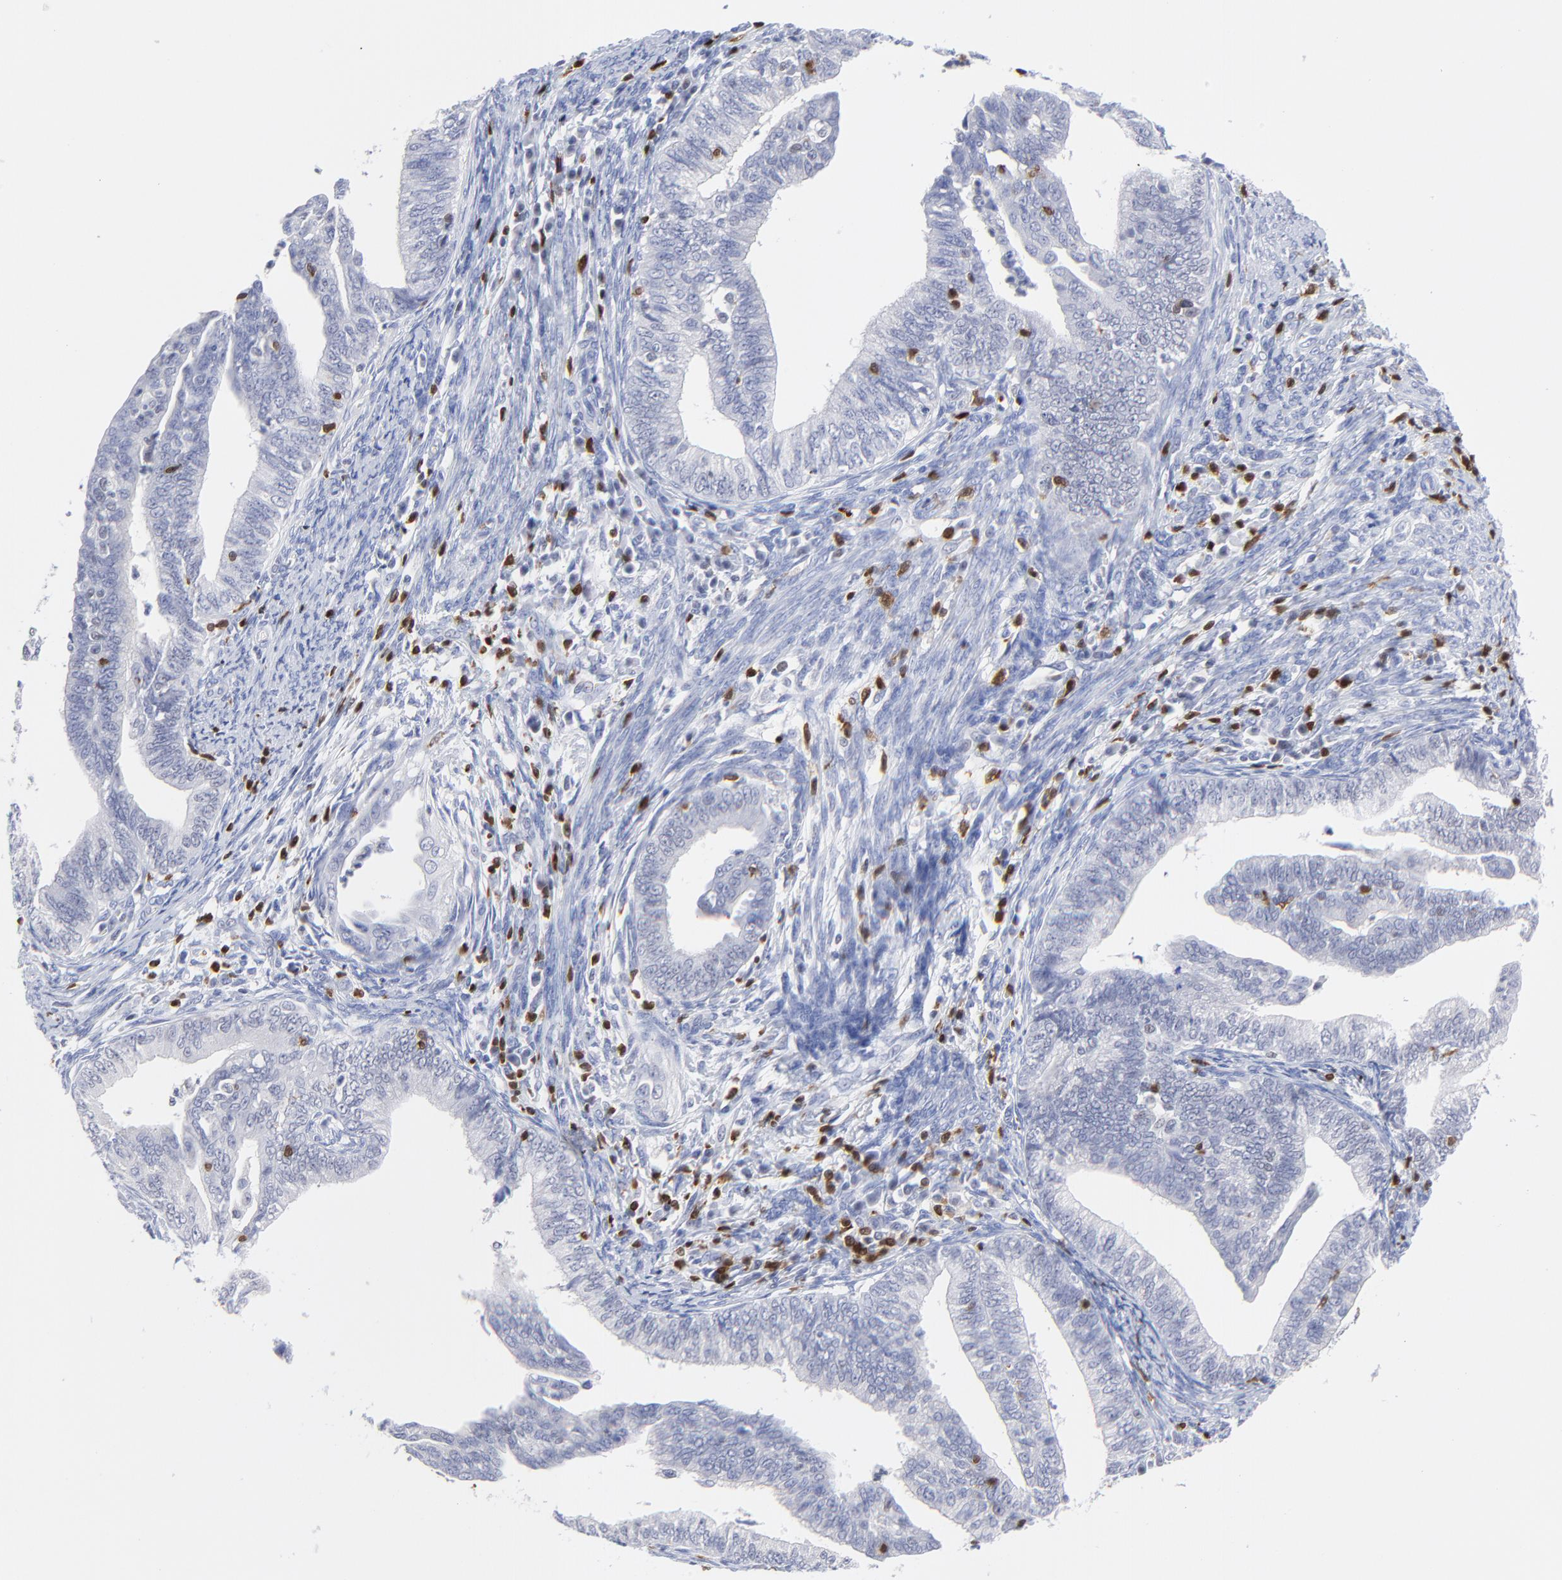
{"staining": {"intensity": "negative", "quantity": "none", "location": "none"}, "tissue": "endometrial cancer", "cell_type": "Tumor cells", "image_type": "cancer", "snomed": [{"axis": "morphology", "description": "Adenocarcinoma, NOS"}, {"axis": "topography", "description": "Endometrium"}], "caption": "High power microscopy photomicrograph of an immunohistochemistry (IHC) image of endometrial cancer (adenocarcinoma), revealing no significant positivity in tumor cells.", "gene": "ZAP70", "patient": {"sex": "female", "age": 66}}